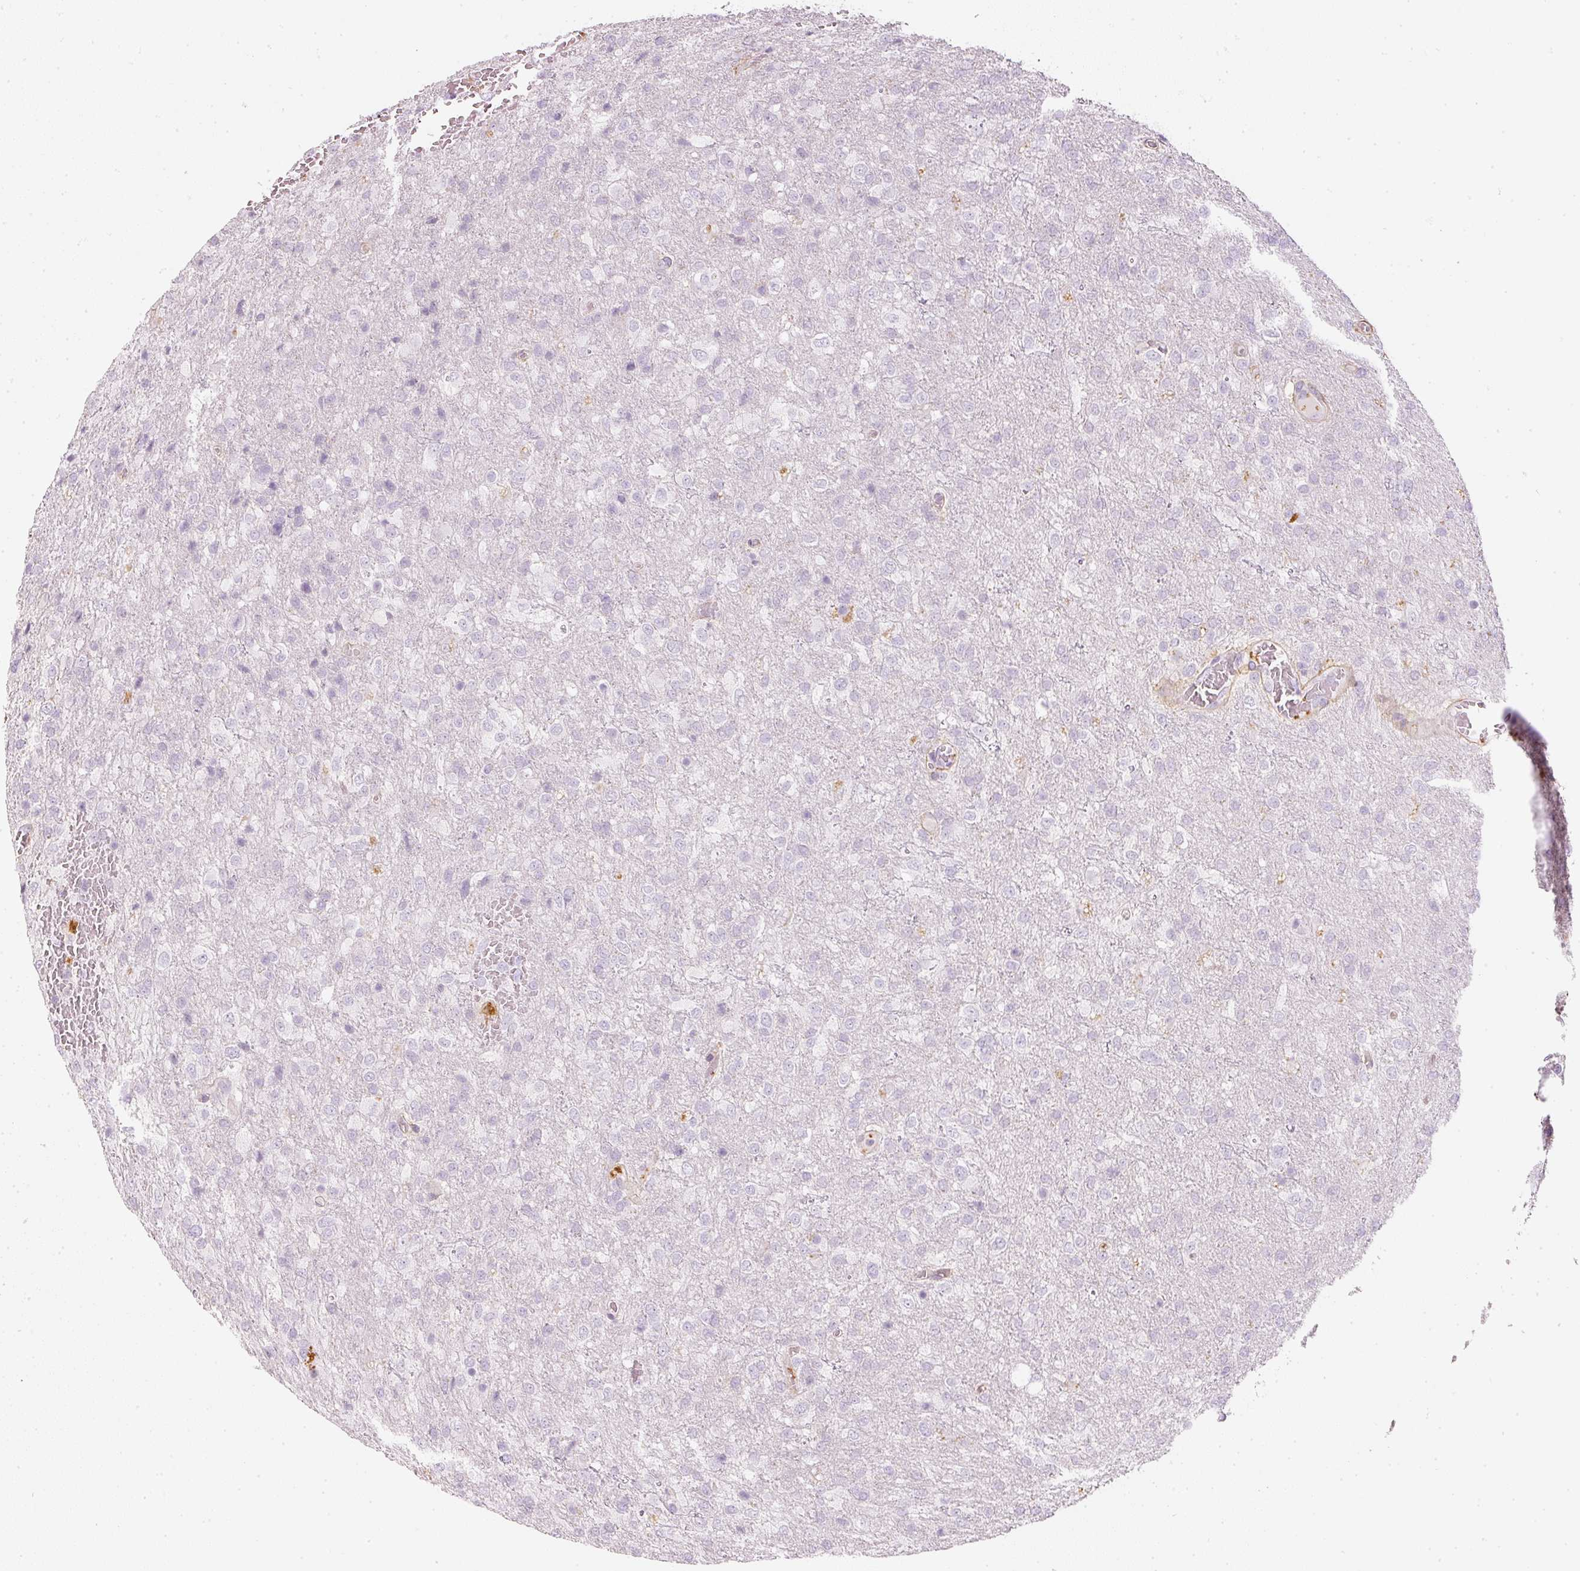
{"staining": {"intensity": "negative", "quantity": "none", "location": "none"}, "tissue": "glioma", "cell_type": "Tumor cells", "image_type": "cancer", "snomed": [{"axis": "morphology", "description": "Glioma, malignant, High grade"}, {"axis": "topography", "description": "Brain"}], "caption": "IHC photomicrograph of glioma stained for a protein (brown), which exhibits no positivity in tumor cells.", "gene": "LECT2", "patient": {"sex": "female", "age": 74}}